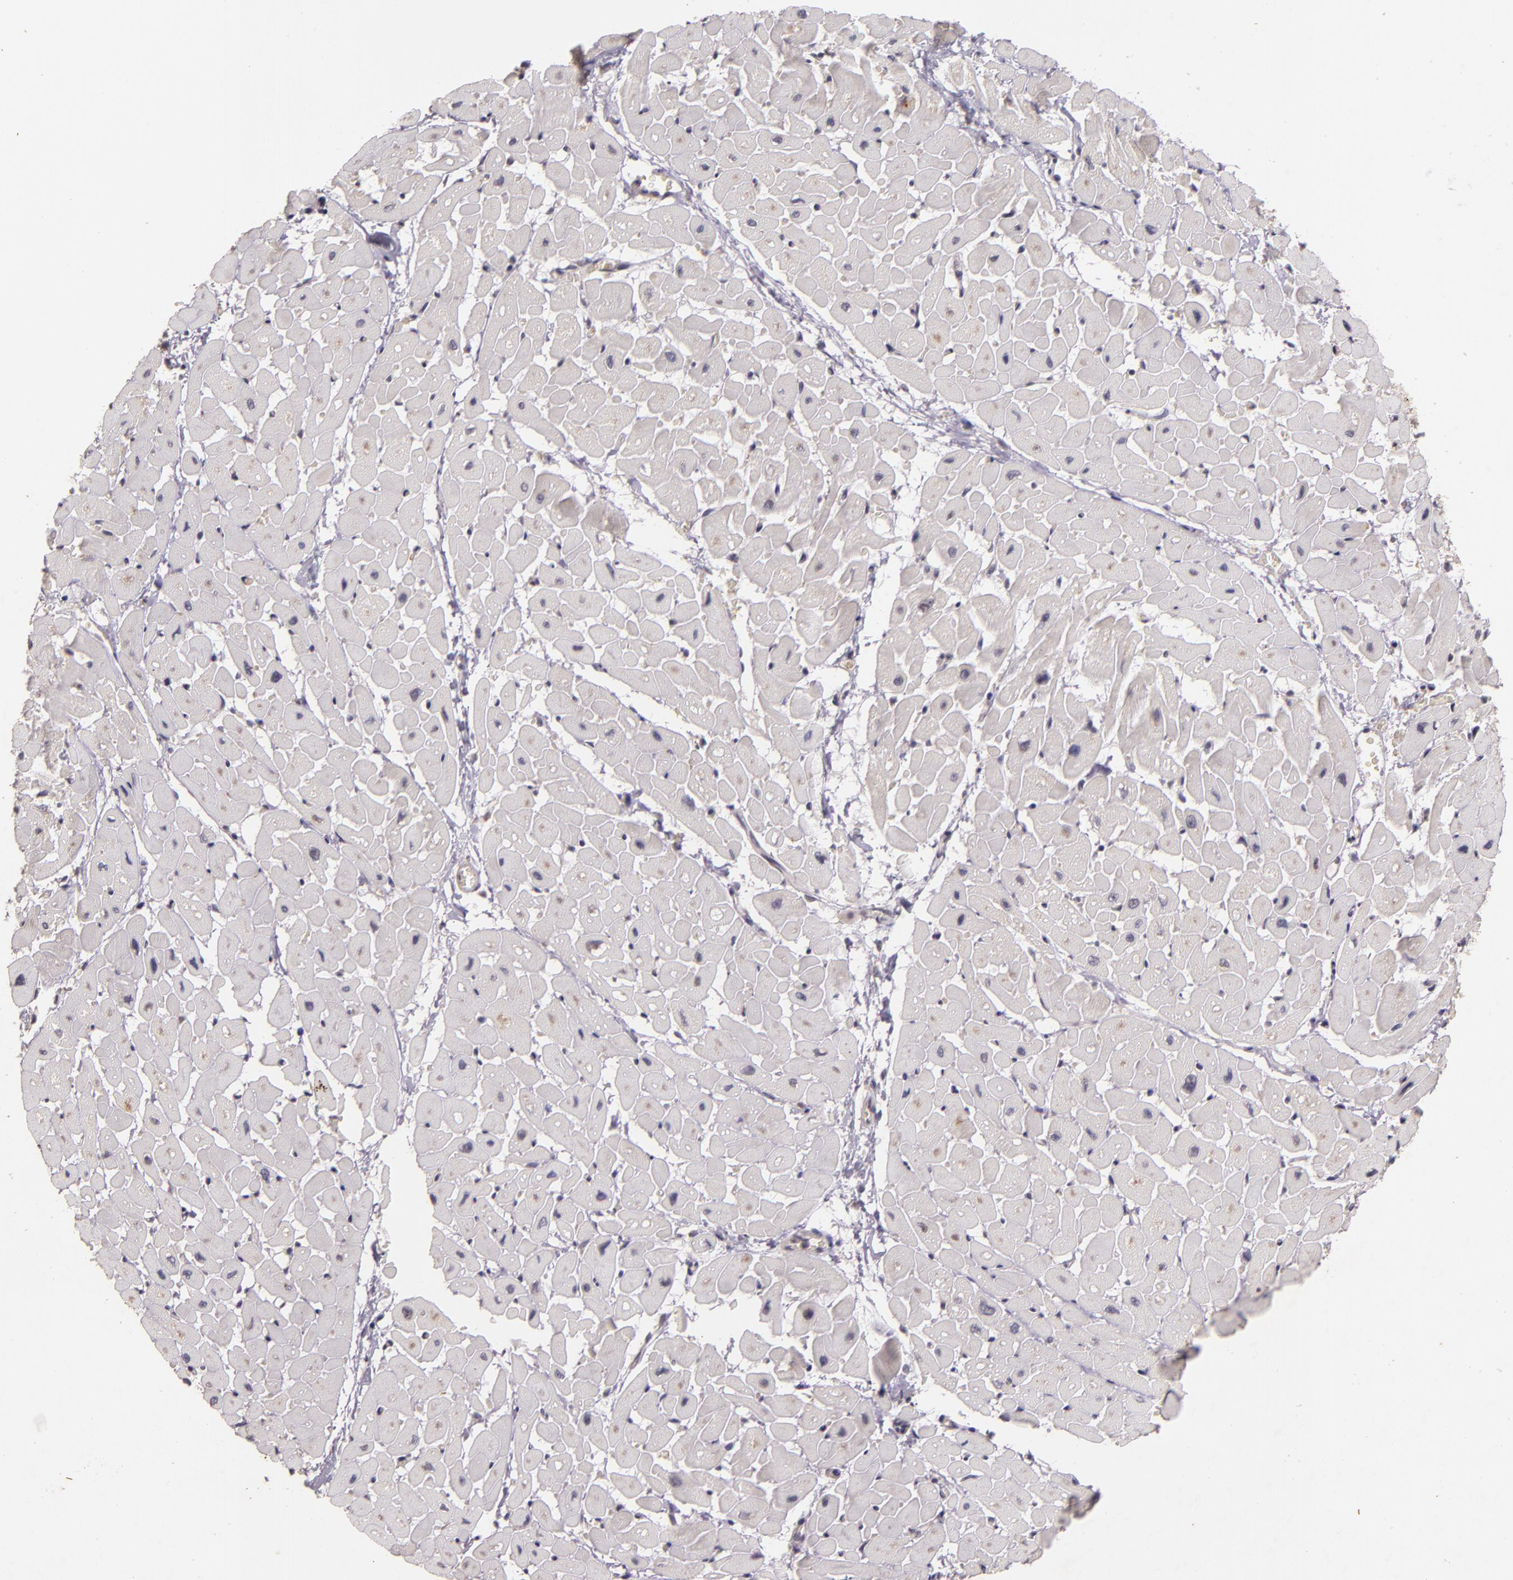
{"staining": {"intensity": "negative", "quantity": "none", "location": "none"}, "tissue": "heart muscle", "cell_type": "Cardiomyocytes", "image_type": "normal", "snomed": [{"axis": "morphology", "description": "Normal tissue, NOS"}, {"axis": "topography", "description": "Heart"}], "caption": "Heart muscle stained for a protein using IHC demonstrates no staining cardiomyocytes.", "gene": "TFF1", "patient": {"sex": "male", "age": 45}}